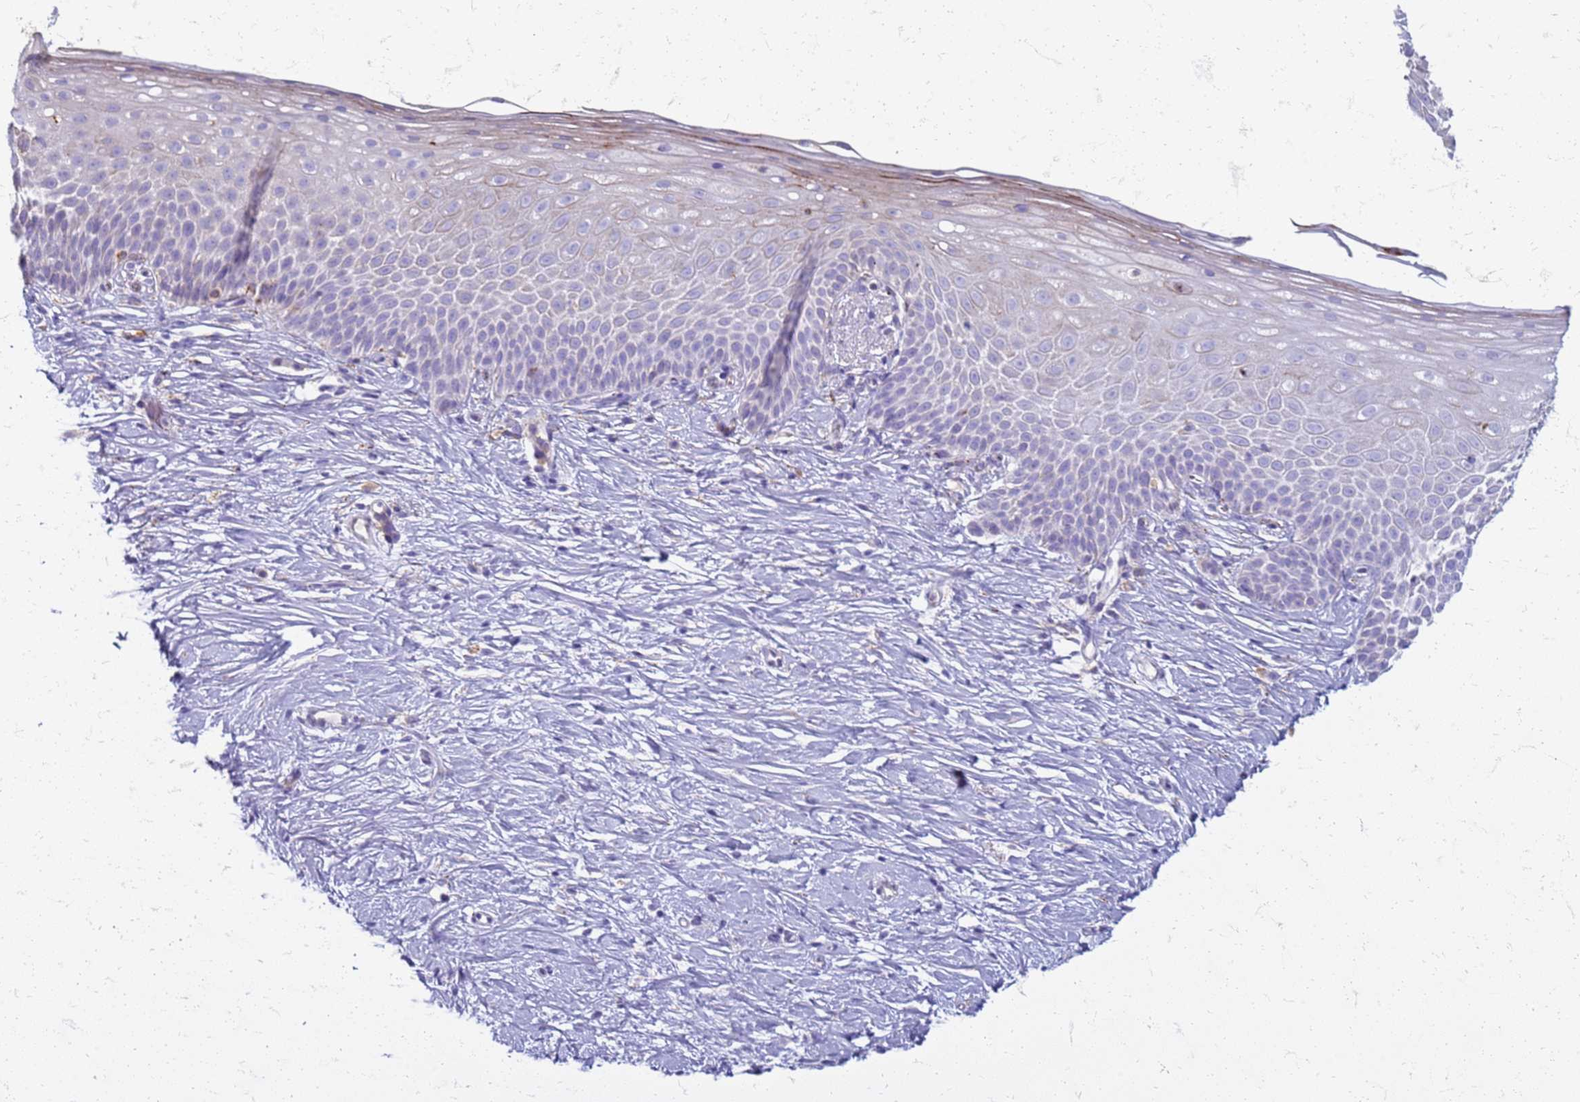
{"staining": {"intensity": "moderate", "quantity": "<25%", "location": "cytoplasmic/membranous"}, "tissue": "cervix", "cell_type": "Glandular cells", "image_type": "normal", "snomed": [{"axis": "morphology", "description": "Normal tissue, NOS"}, {"axis": "topography", "description": "Cervix"}], "caption": "Cervix stained with a brown dye shows moderate cytoplasmic/membranous positive expression in about <25% of glandular cells.", "gene": "PDK3", "patient": {"sex": "female", "age": 57}}